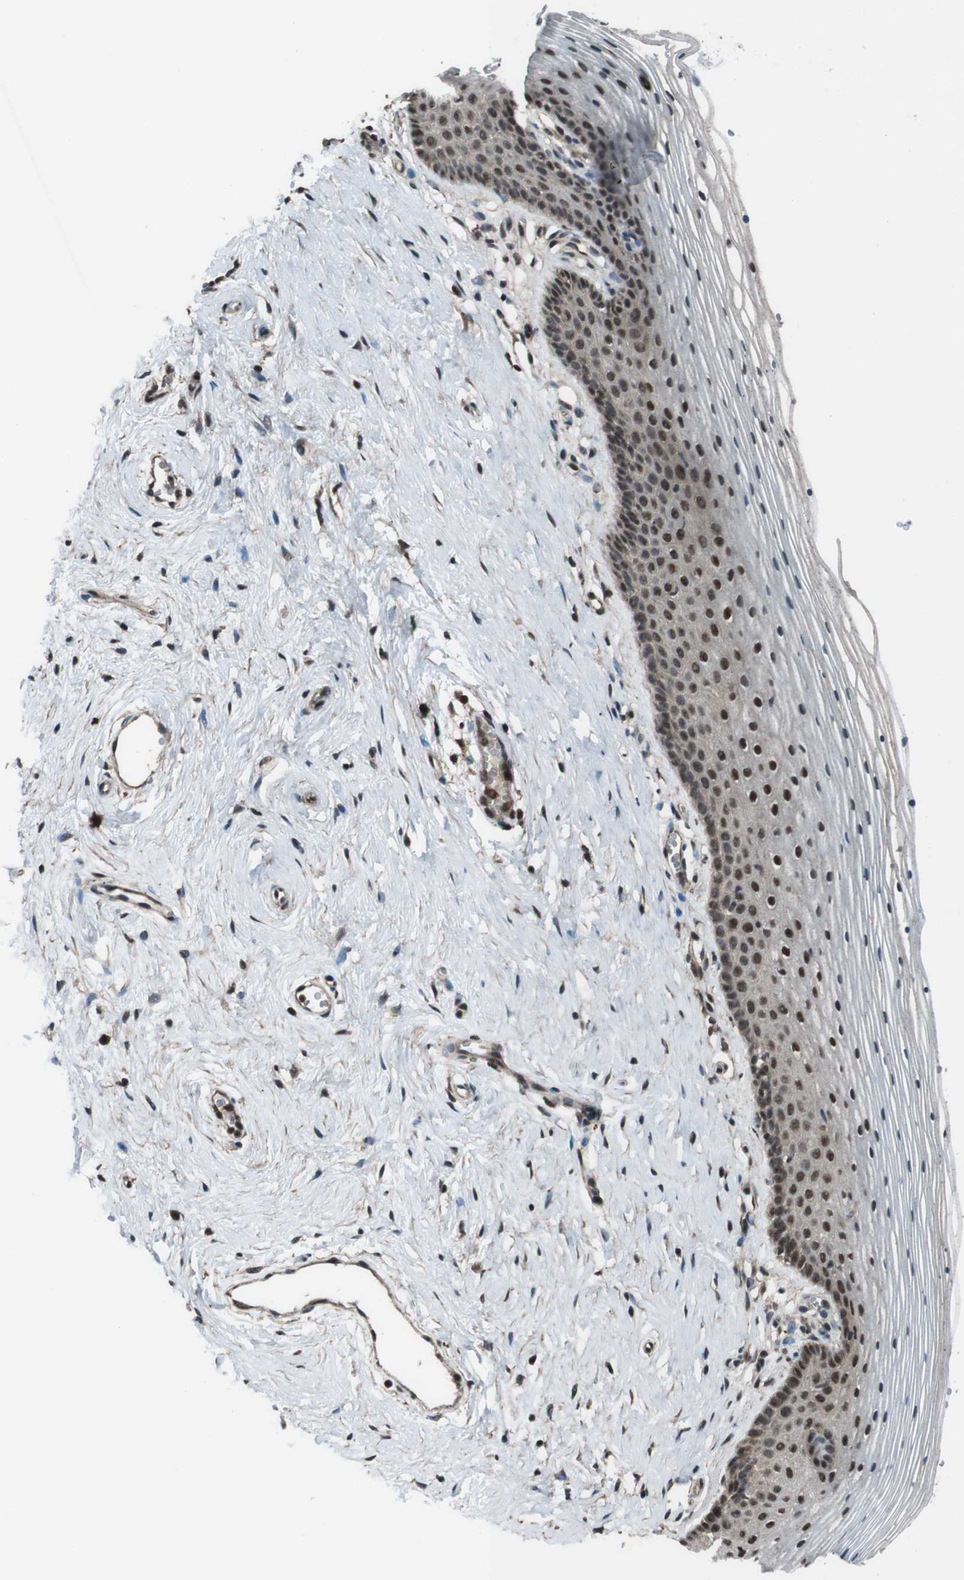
{"staining": {"intensity": "strong", "quantity": ">75%", "location": "nuclear"}, "tissue": "vagina", "cell_type": "Squamous epithelial cells", "image_type": "normal", "snomed": [{"axis": "morphology", "description": "Normal tissue, NOS"}, {"axis": "topography", "description": "Vagina"}], "caption": "Squamous epithelial cells demonstrate high levels of strong nuclear expression in about >75% of cells in normal human vagina. (Brightfield microscopy of DAB IHC at high magnification).", "gene": "NR4A2", "patient": {"sex": "female", "age": 32}}